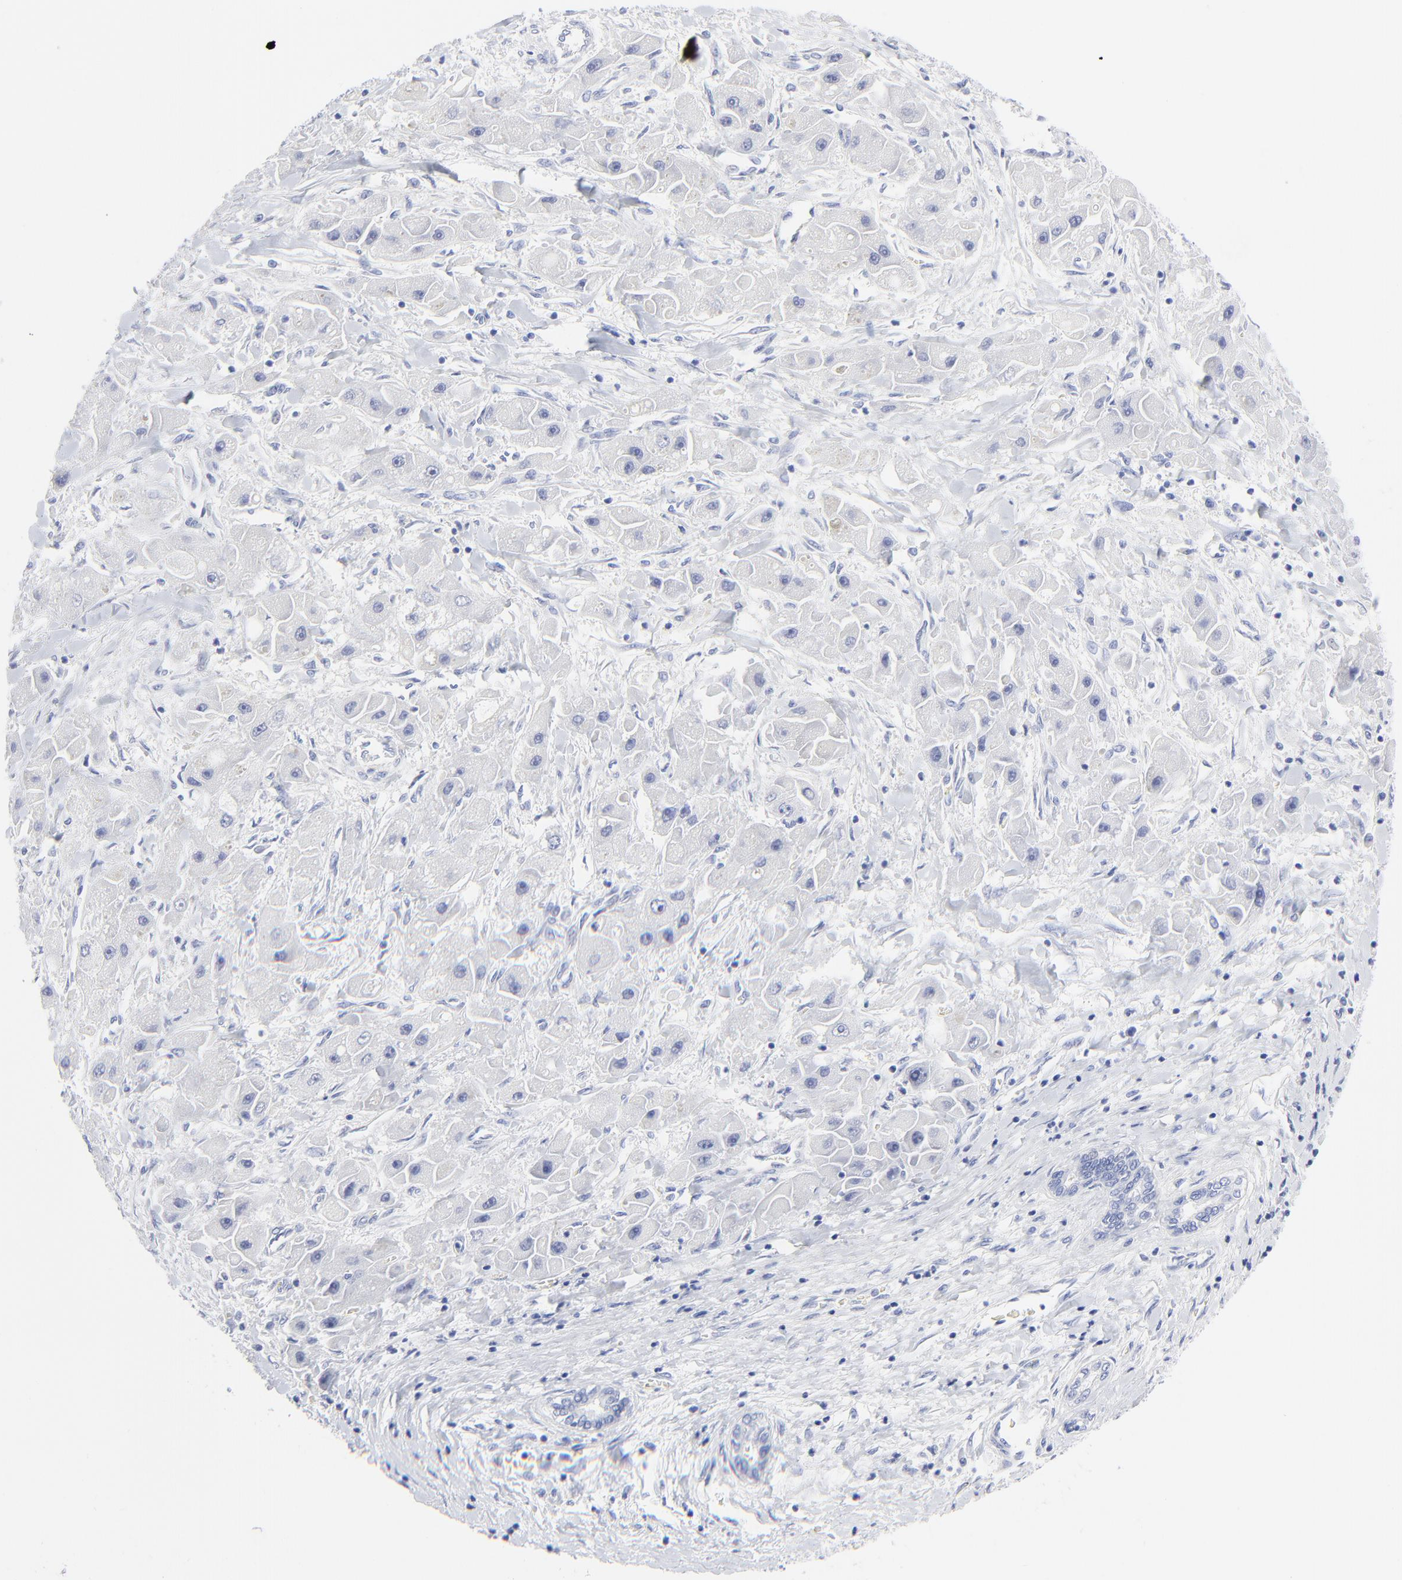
{"staining": {"intensity": "negative", "quantity": "none", "location": "none"}, "tissue": "liver cancer", "cell_type": "Tumor cells", "image_type": "cancer", "snomed": [{"axis": "morphology", "description": "Carcinoma, Hepatocellular, NOS"}, {"axis": "topography", "description": "Liver"}], "caption": "Immunohistochemistry (IHC) image of neoplastic tissue: human hepatocellular carcinoma (liver) stained with DAB exhibits no significant protein positivity in tumor cells.", "gene": "PSD3", "patient": {"sex": "male", "age": 24}}